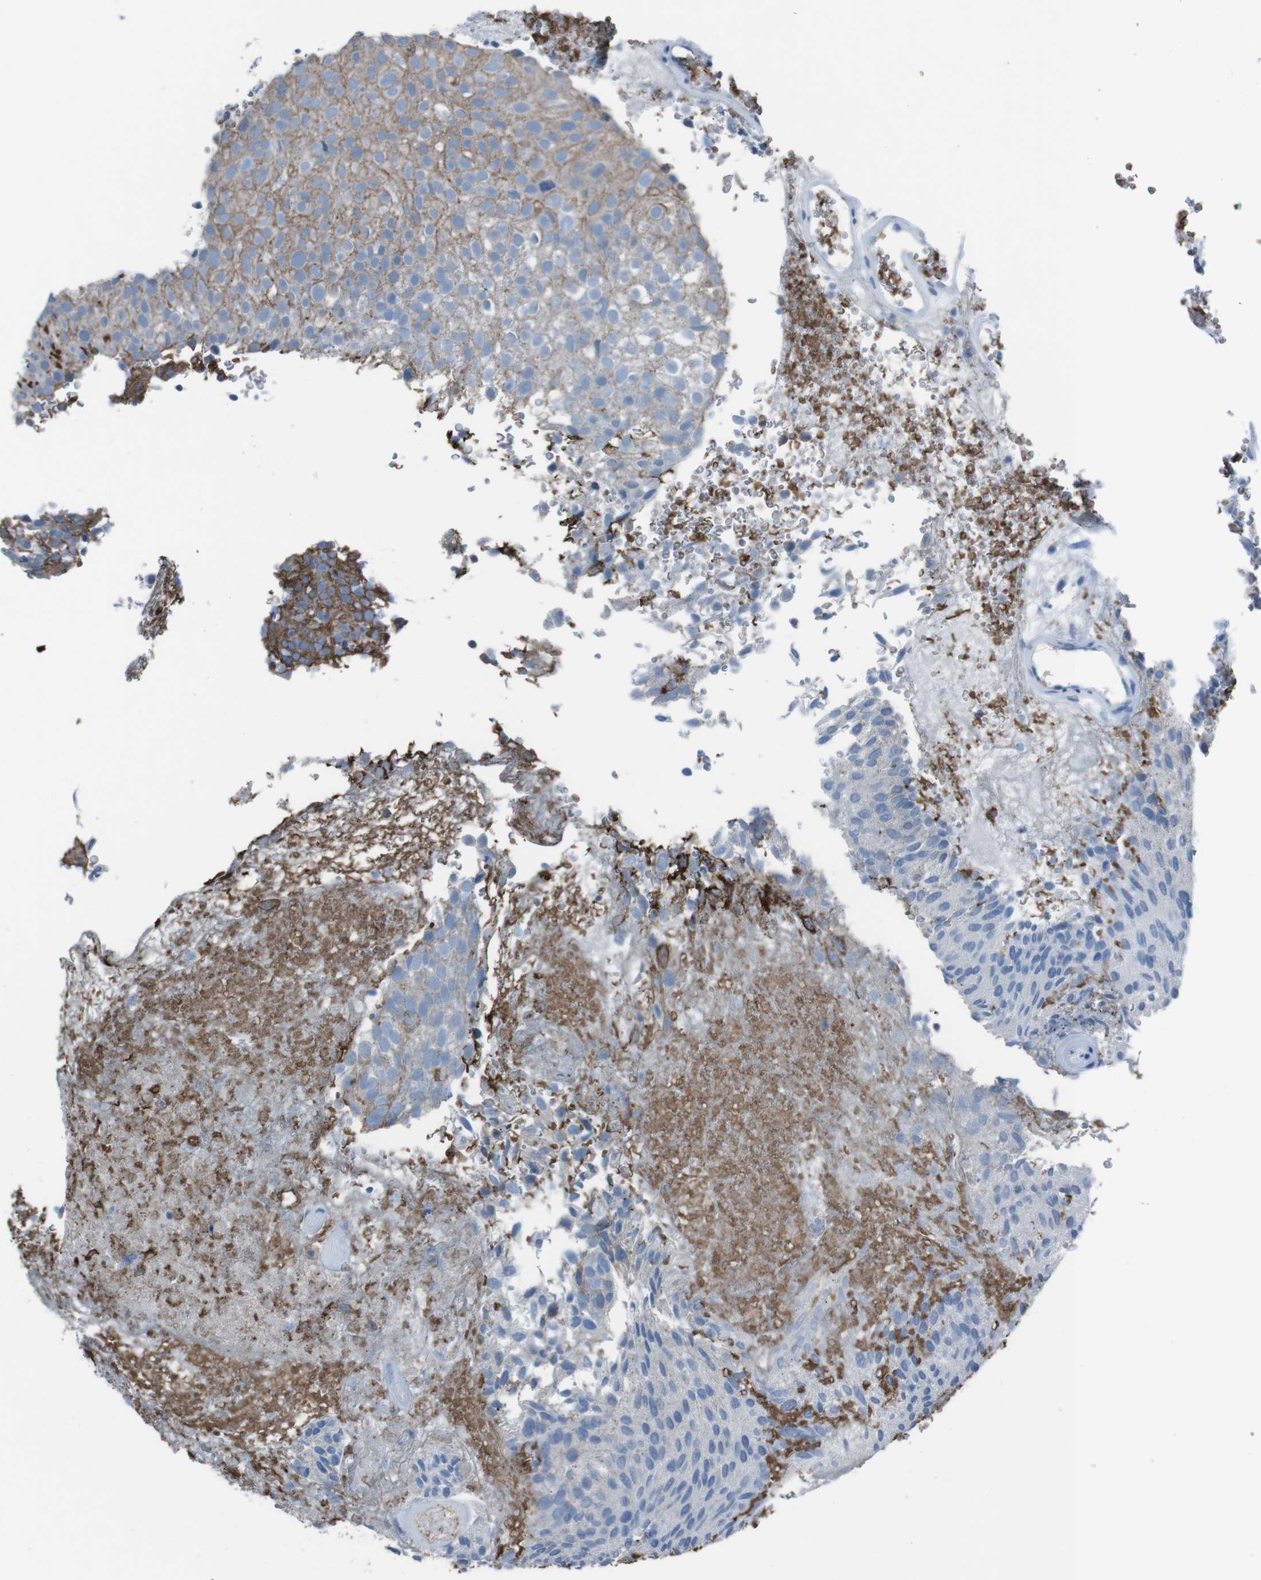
{"staining": {"intensity": "moderate", "quantity": ">75%", "location": "cytoplasmic/membranous"}, "tissue": "urothelial cancer", "cell_type": "Tumor cells", "image_type": "cancer", "snomed": [{"axis": "morphology", "description": "Urothelial carcinoma, Low grade"}, {"axis": "topography", "description": "Urinary bladder"}], "caption": "Urothelial cancer tissue reveals moderate cytoplasmic/membranous positivity in about >75% of tumor cells (Stains: DAB (3,3'-diaminobenzidine) in brown, nuclei in blue, Microscopy: brightfield microscopy at high magnification).", "gene": "ST6GAL1", "patient": {"sex": "male", "age": 78}}